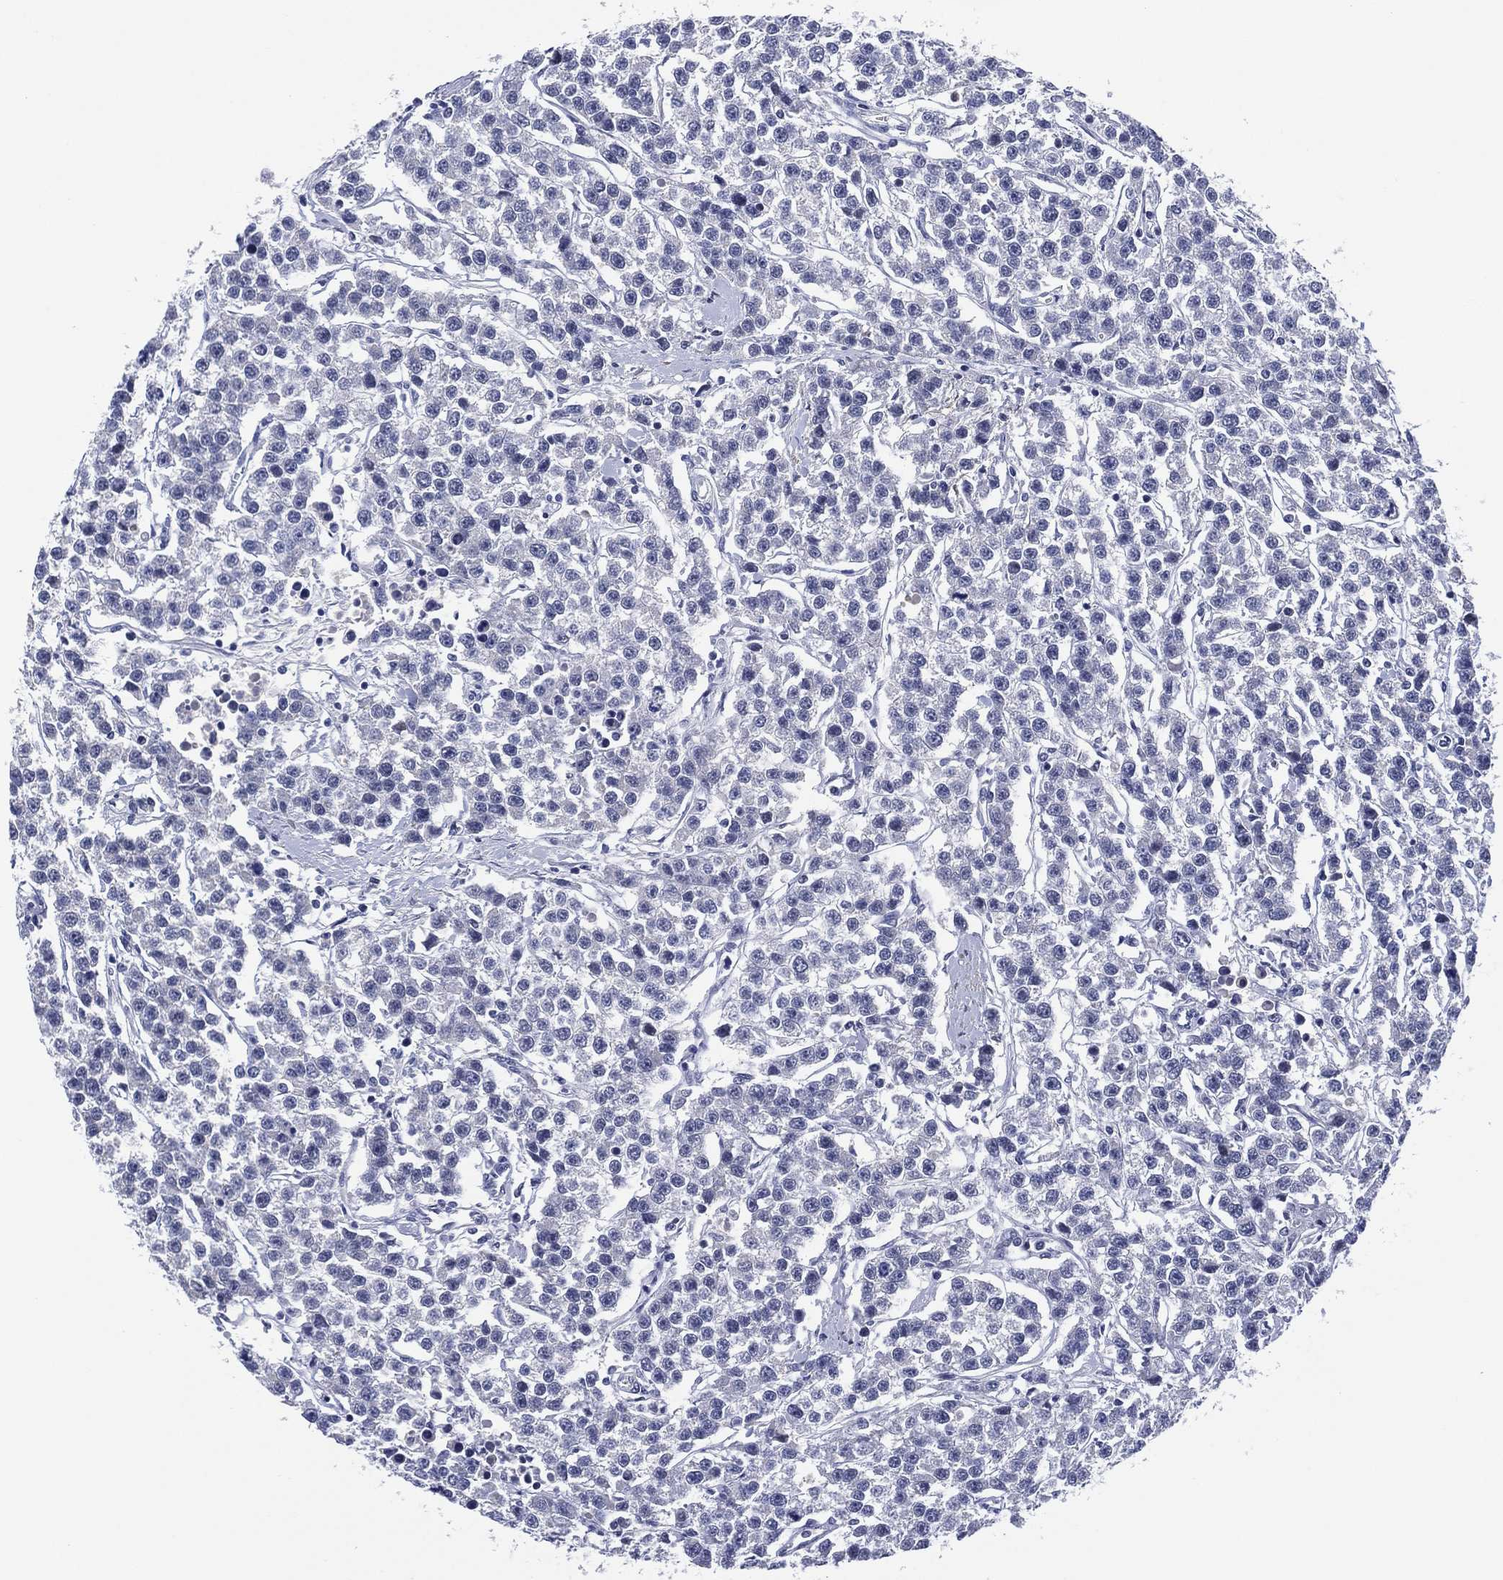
{"staining": {"intensity": "negative", "quantity": "none", "location": "none"}, "tissue": "testis cancer", "cell_type": "Tumor cells", "image_type": "cancer", "snomed": [{"axis": "morphology", "description": "Seminoma, NOS"}, {"axis": "topography", "description": "Testis"}], "caption": "There is no significant positivity in tumor cells of testis seminoma. (Stains: DAB immunohistochemistry with hematoxylin counter stain, Microscopy: brightfield microscopy at high magnification).", "gene": "CLIP3", "patient": {"sex": "male", "age": 59}}